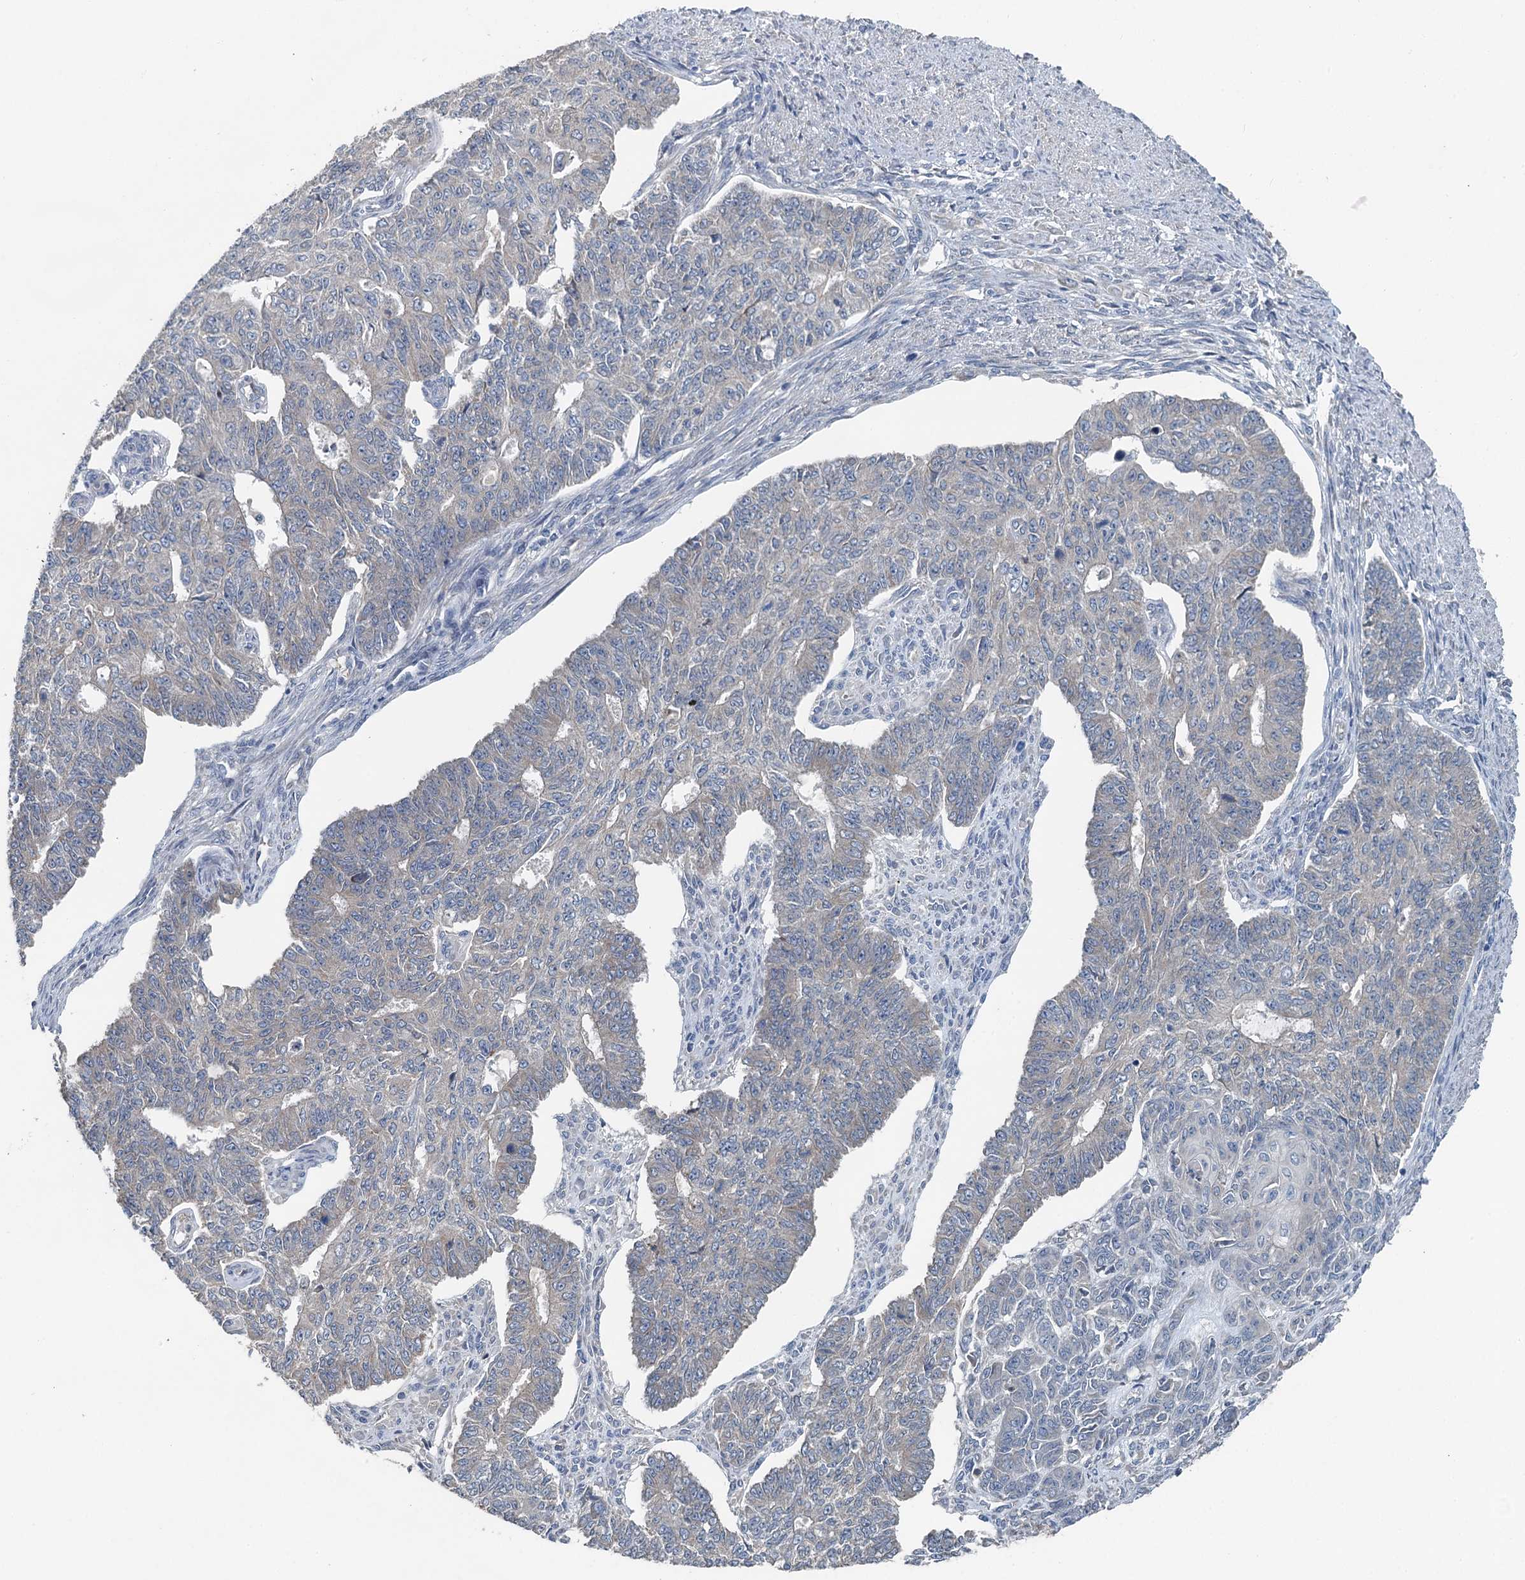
{"staining": {"intensity": "negative", "quantity": "none", "location": "none"}, "tissue": "endometrial cancer", "cell_type": "Tumor cells", "image_type": "cancer", "snomed": [{"axis": "morphology", "description": "Adenocarcinoma, NOS"}, {"axis": "topography", "description": "Endometrium"}], "caption": "The histopathology image exhibits no staining of tumor cells in adenocarcinoma (endometrial). (Immunohistochemistry (ihc), brightfield microscopy, high magnification).", "gene": "C6orf120", "patient": {"sex": "female", "age": 32}}